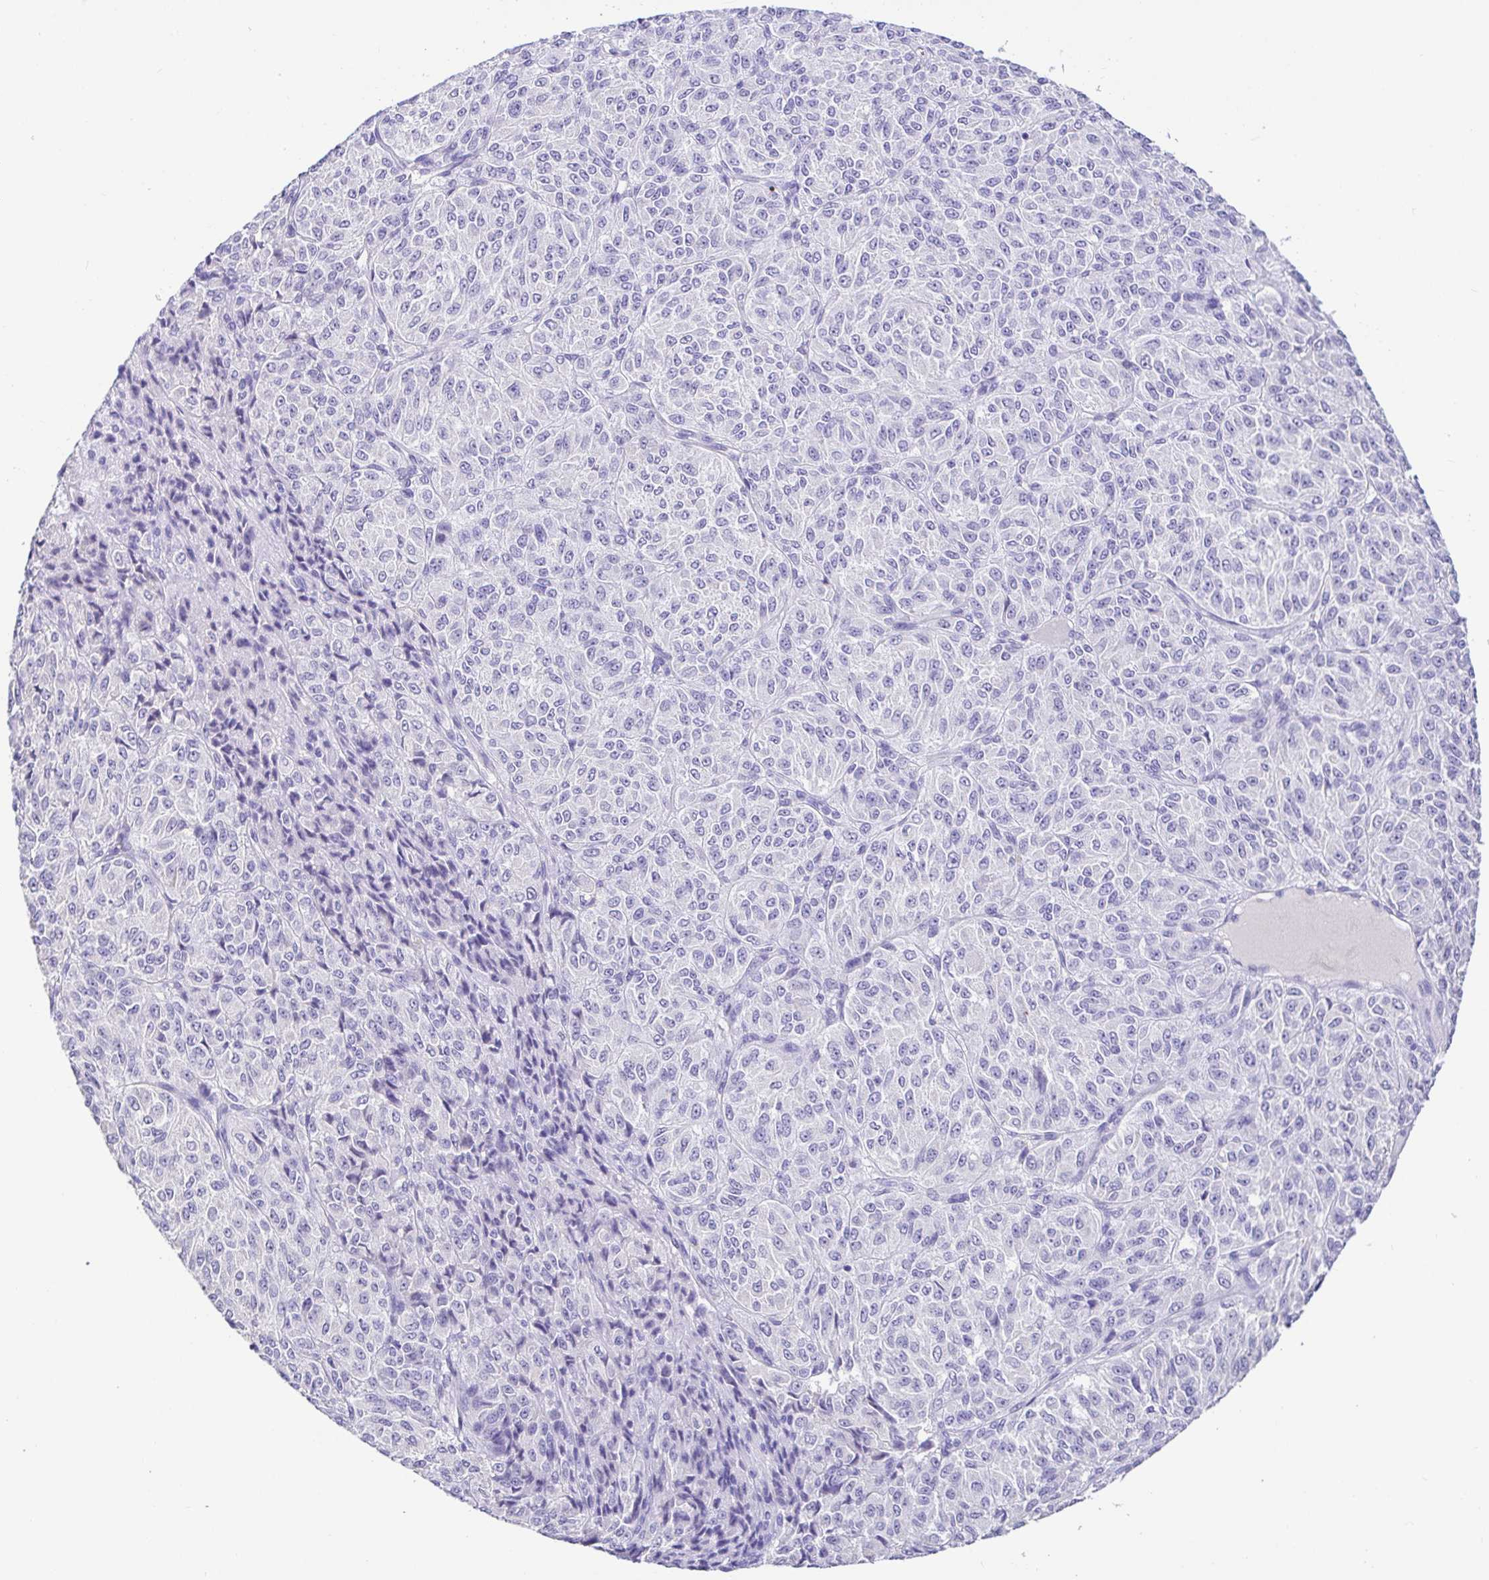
{"staining": {"intensity": "negative", "quantity": "none", "location": "none"}, "tissue": "melanoma", "cell_type": "Tumor cells", "image_type": "cancer", "snomed": [{"axis": "morphology", "description": "Malignant melanoma, Metastatic site"}, {"axis": "topography", "description": "Brain"}], "caption": "IHC histopathology image of malignant melanoma (metastatic site) stained for a protein (brown), which displays no expression in tumor cells. (DAB IHC with hematoxylin counter stain).", "gene": "CDO1", "patient": {"sex": "female", "age": 56}}